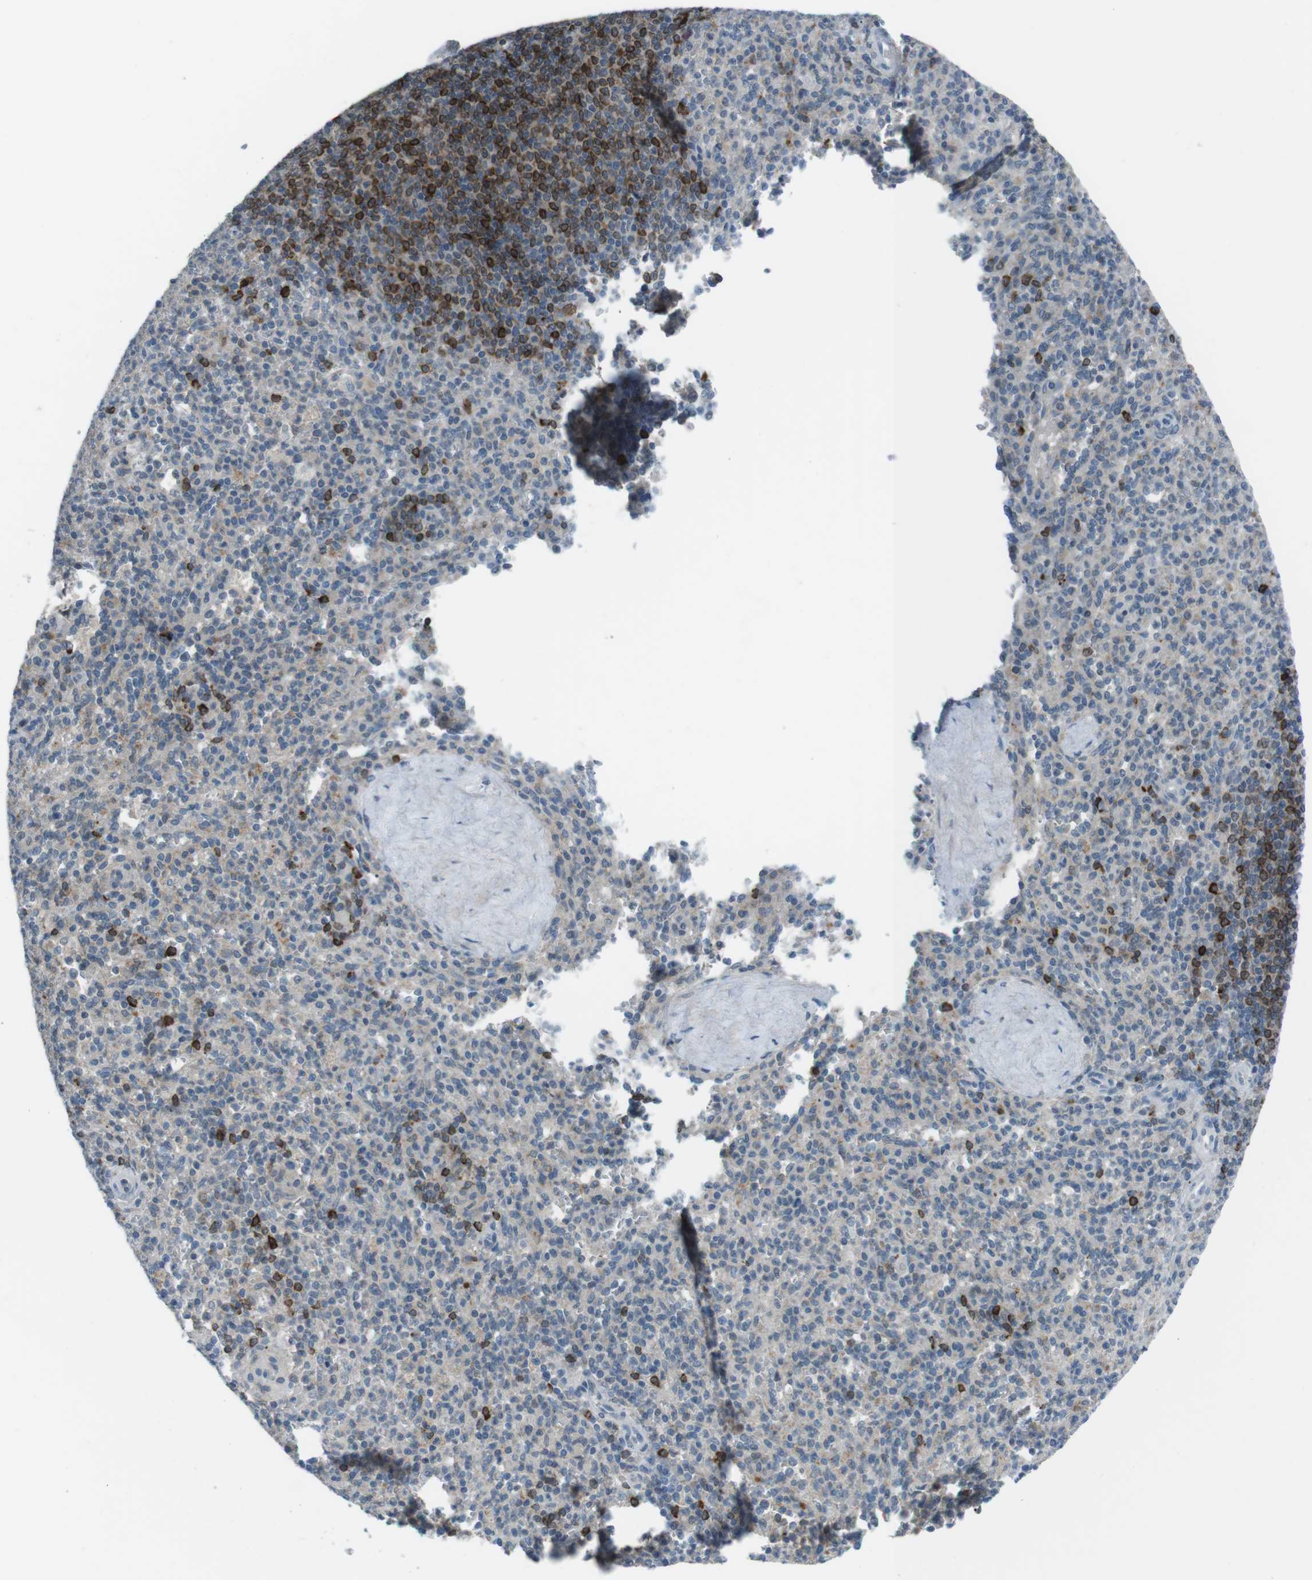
{"staining": {"intensity": "strong", "quantity": "<25%", "location": "cytoplasmic/membranous"}, "tissue": "spleen", "cell_type": "Cells in red pulp", "image_type": "normal", "snomed": [{"axis": "morphology", "description": "Normal tissue, NOS"}, {"axis": "topography", "description": "Spleen"}], "caption": "Immunohistochemistry (IHC) photomicrograph of unremarkable spleen: human spleen stained using IHC demonstrates medium levels of strong protein expression localized specifically in the cytoplasmic/membranous of cells in red pulp, appearing as a cytoplasmic/membranous brown color.", "gene": "FCRLA", "patient": {"sex": "male", "age": 36}}